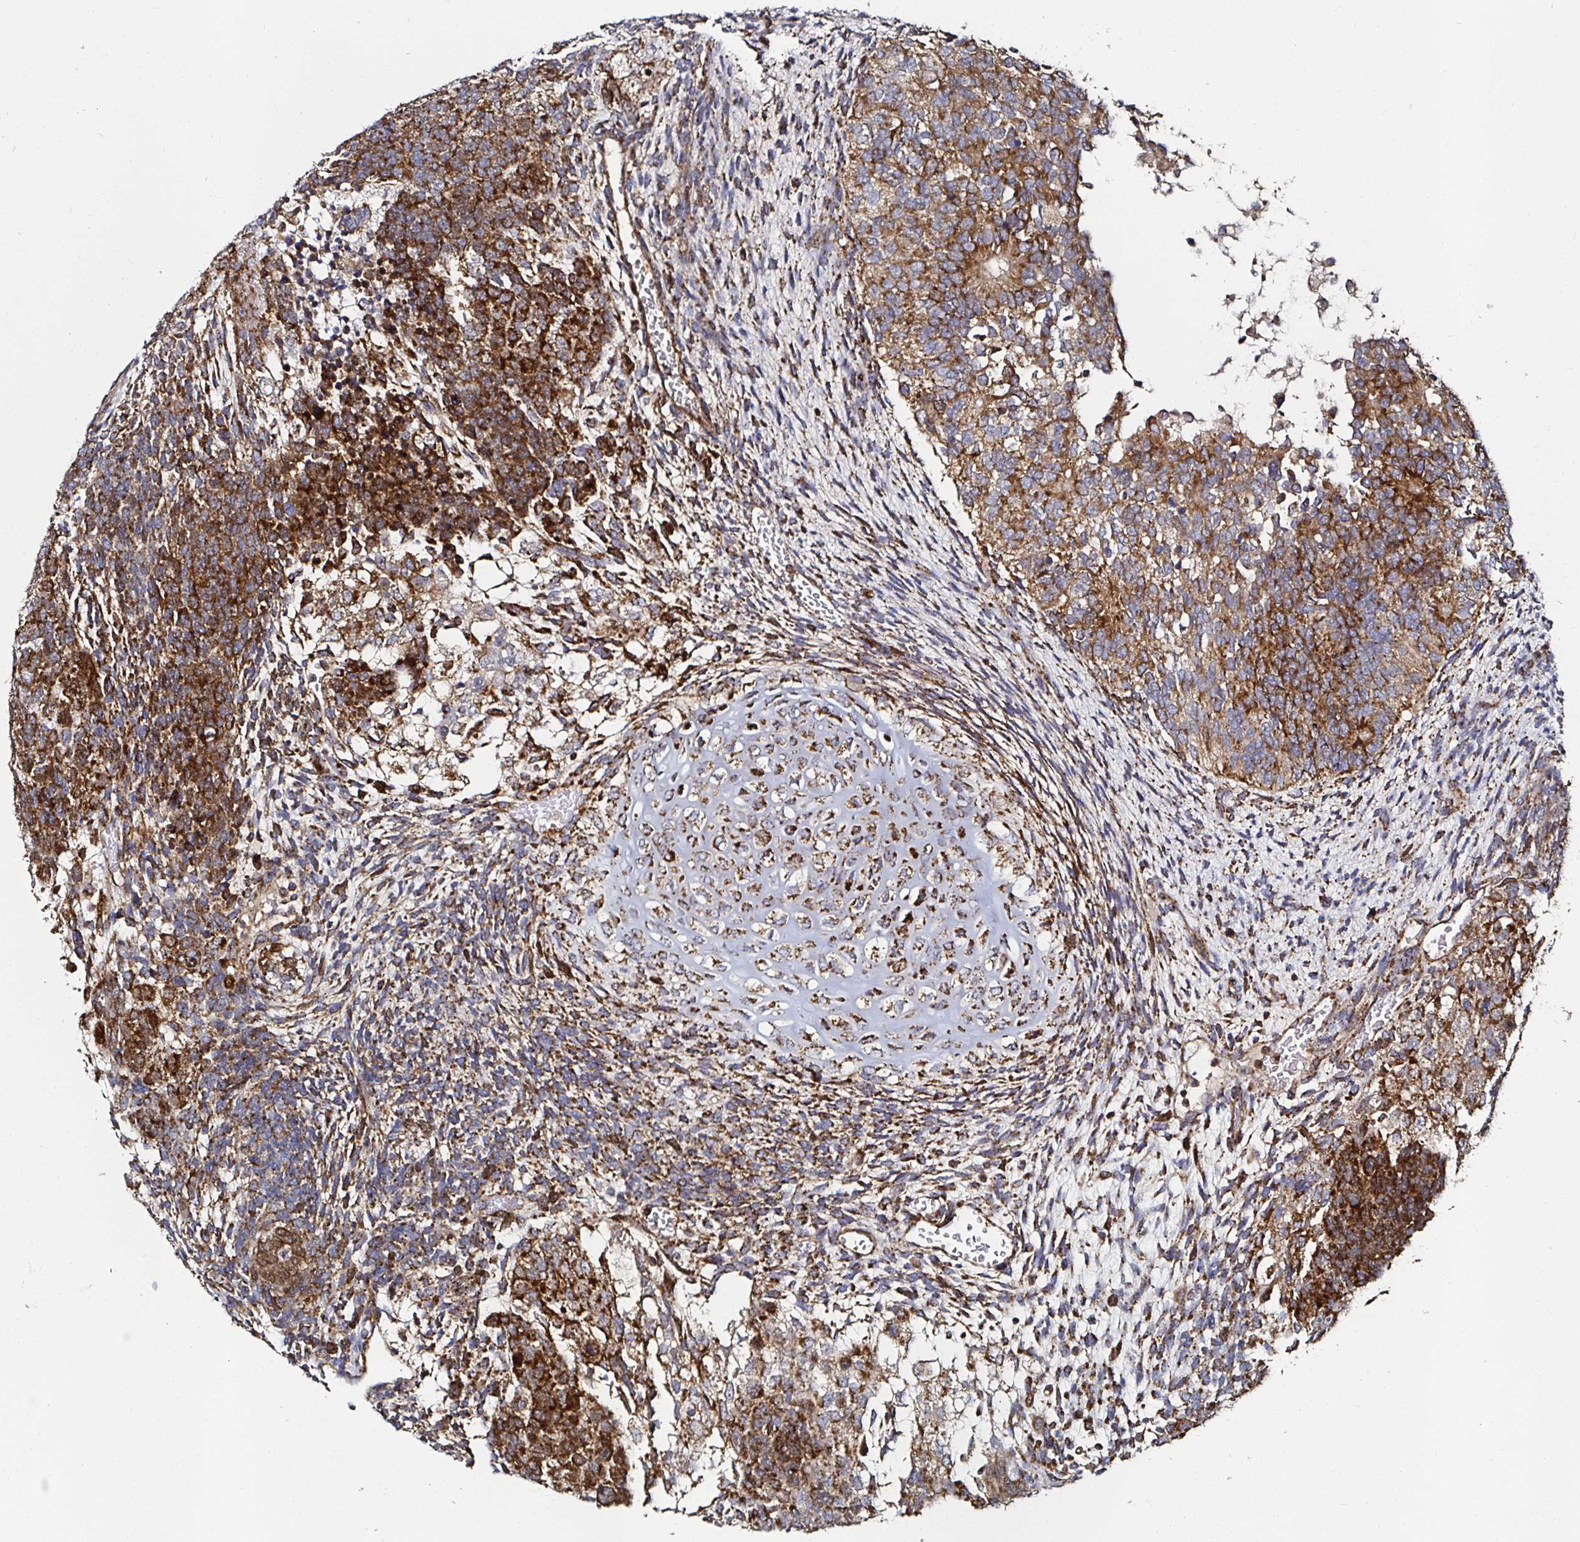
{"staining": {"intensity": "strong", "quantity": ">75%", "location": "cytoplasmic/membranous"}, "tissue": "testis cancer", "cell_type": "Tumor cells", "image_type": "cancer", "snomed": [{"axis": "morphology", "description": "Carcinoma, Embryonal, NOS"}, {"axis": "topography", "description": "Testis"}], "caption": "The photomicrograph exhibits staining of embryonal carcinoma (testis), revealing strong cytoplasmic/membranous protein positivity (brown color) within tumor cells. (Stains: DAB (3,3'-diaminobenzidine) in brown, nuclei in blue, Microscopy: brightfield microscopy at high magnification).", "gene": "ATAD3B", "patient": {"sex": "male", "age": 23}}